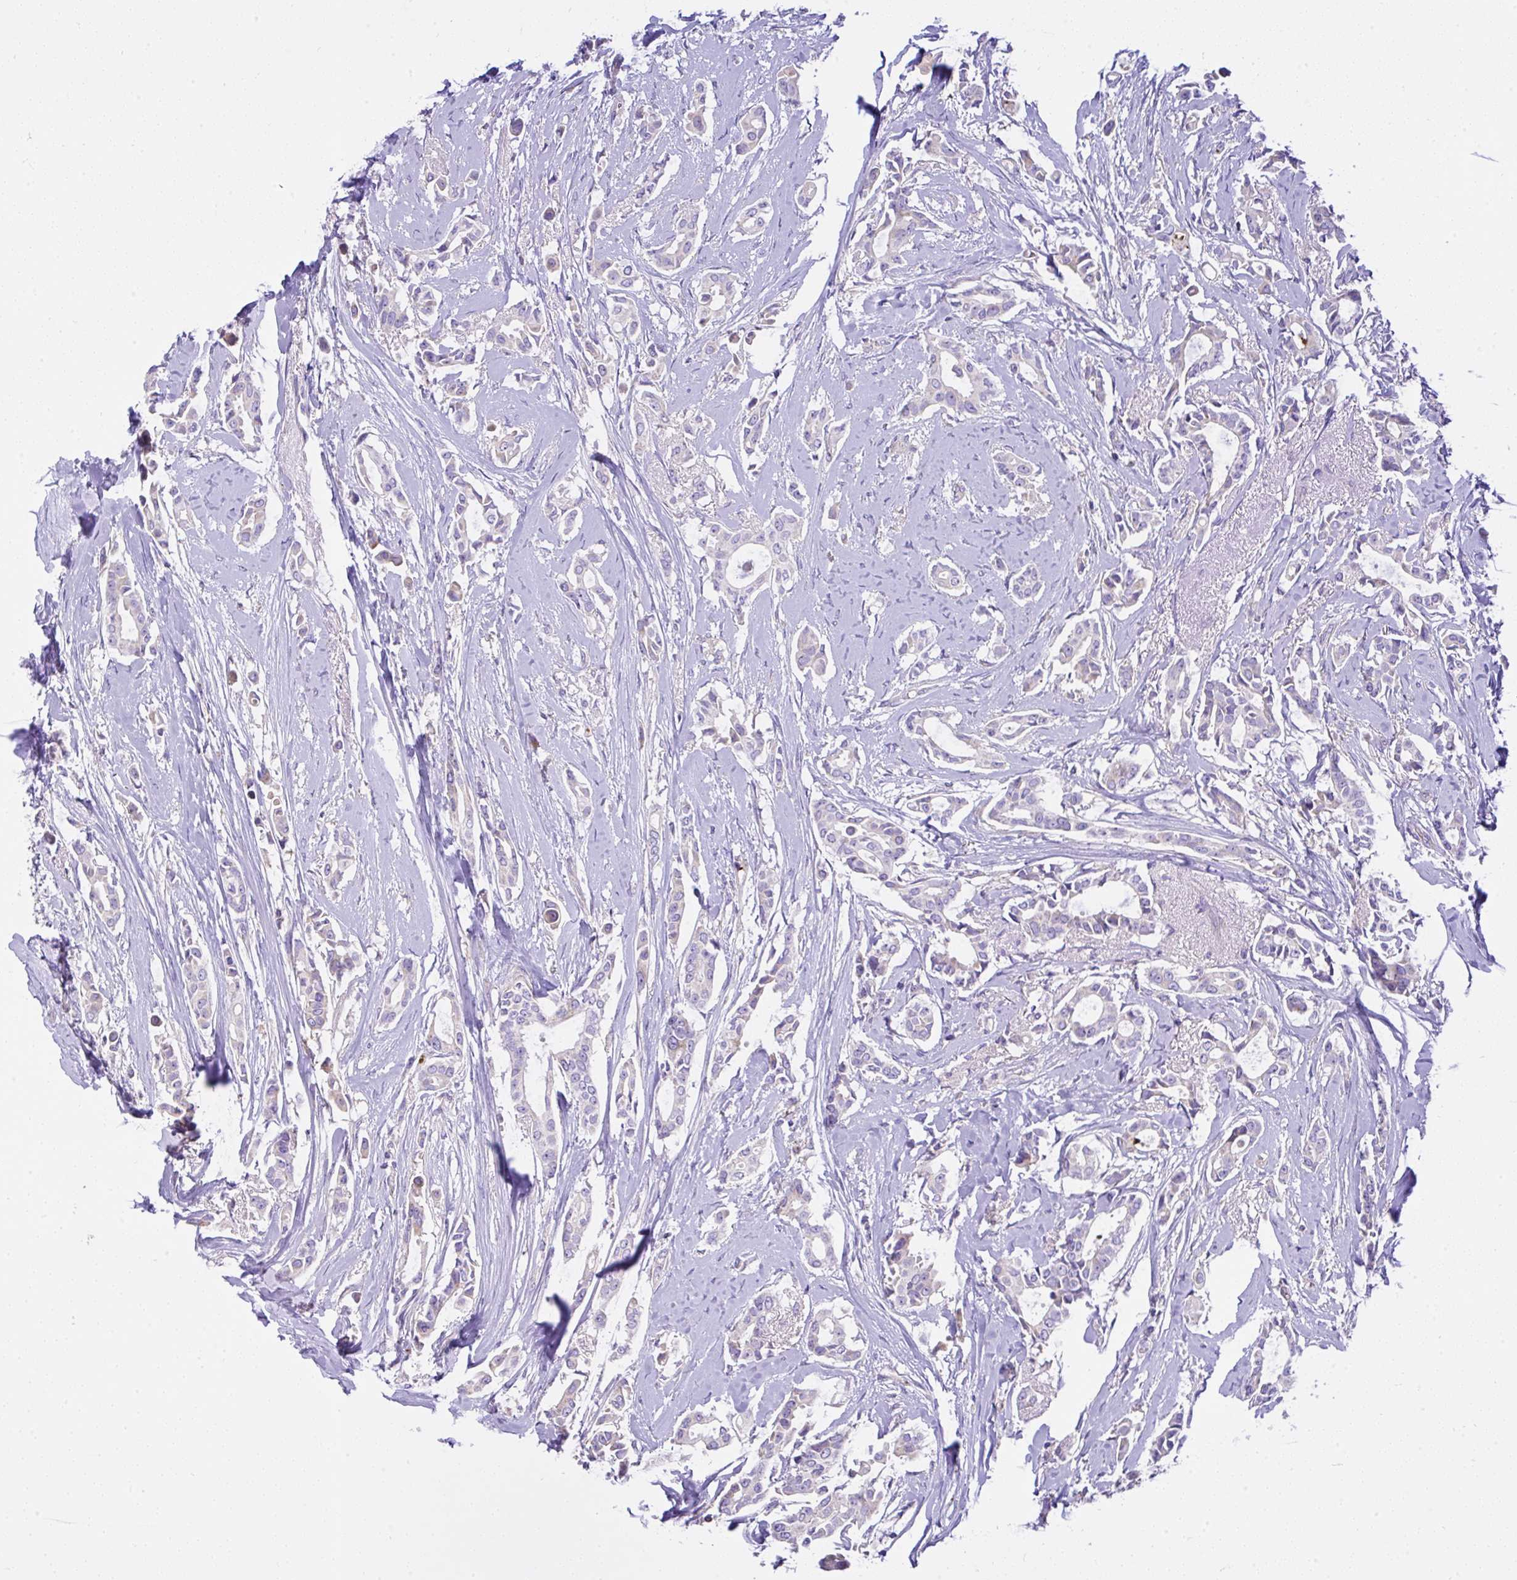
{"staining": {"intensity": "negative", "quantity": "none", "location": "none"}, "tissue": "breast cancer", "cell_type": "Tumor cells", "image_type": "cancer", "snomed": [{"axis": "morphology", "description": "Duct carcinoma"}, {"axis": "topography", "description": "Breast"}], "caption": "Immunohistochemistry (IHC) of human breast infiltrating ductal carcinoma demonstrates no expression in tumor cells.", "gene": "CCDC142", "patient": {"sex": "female", "age": 64}}